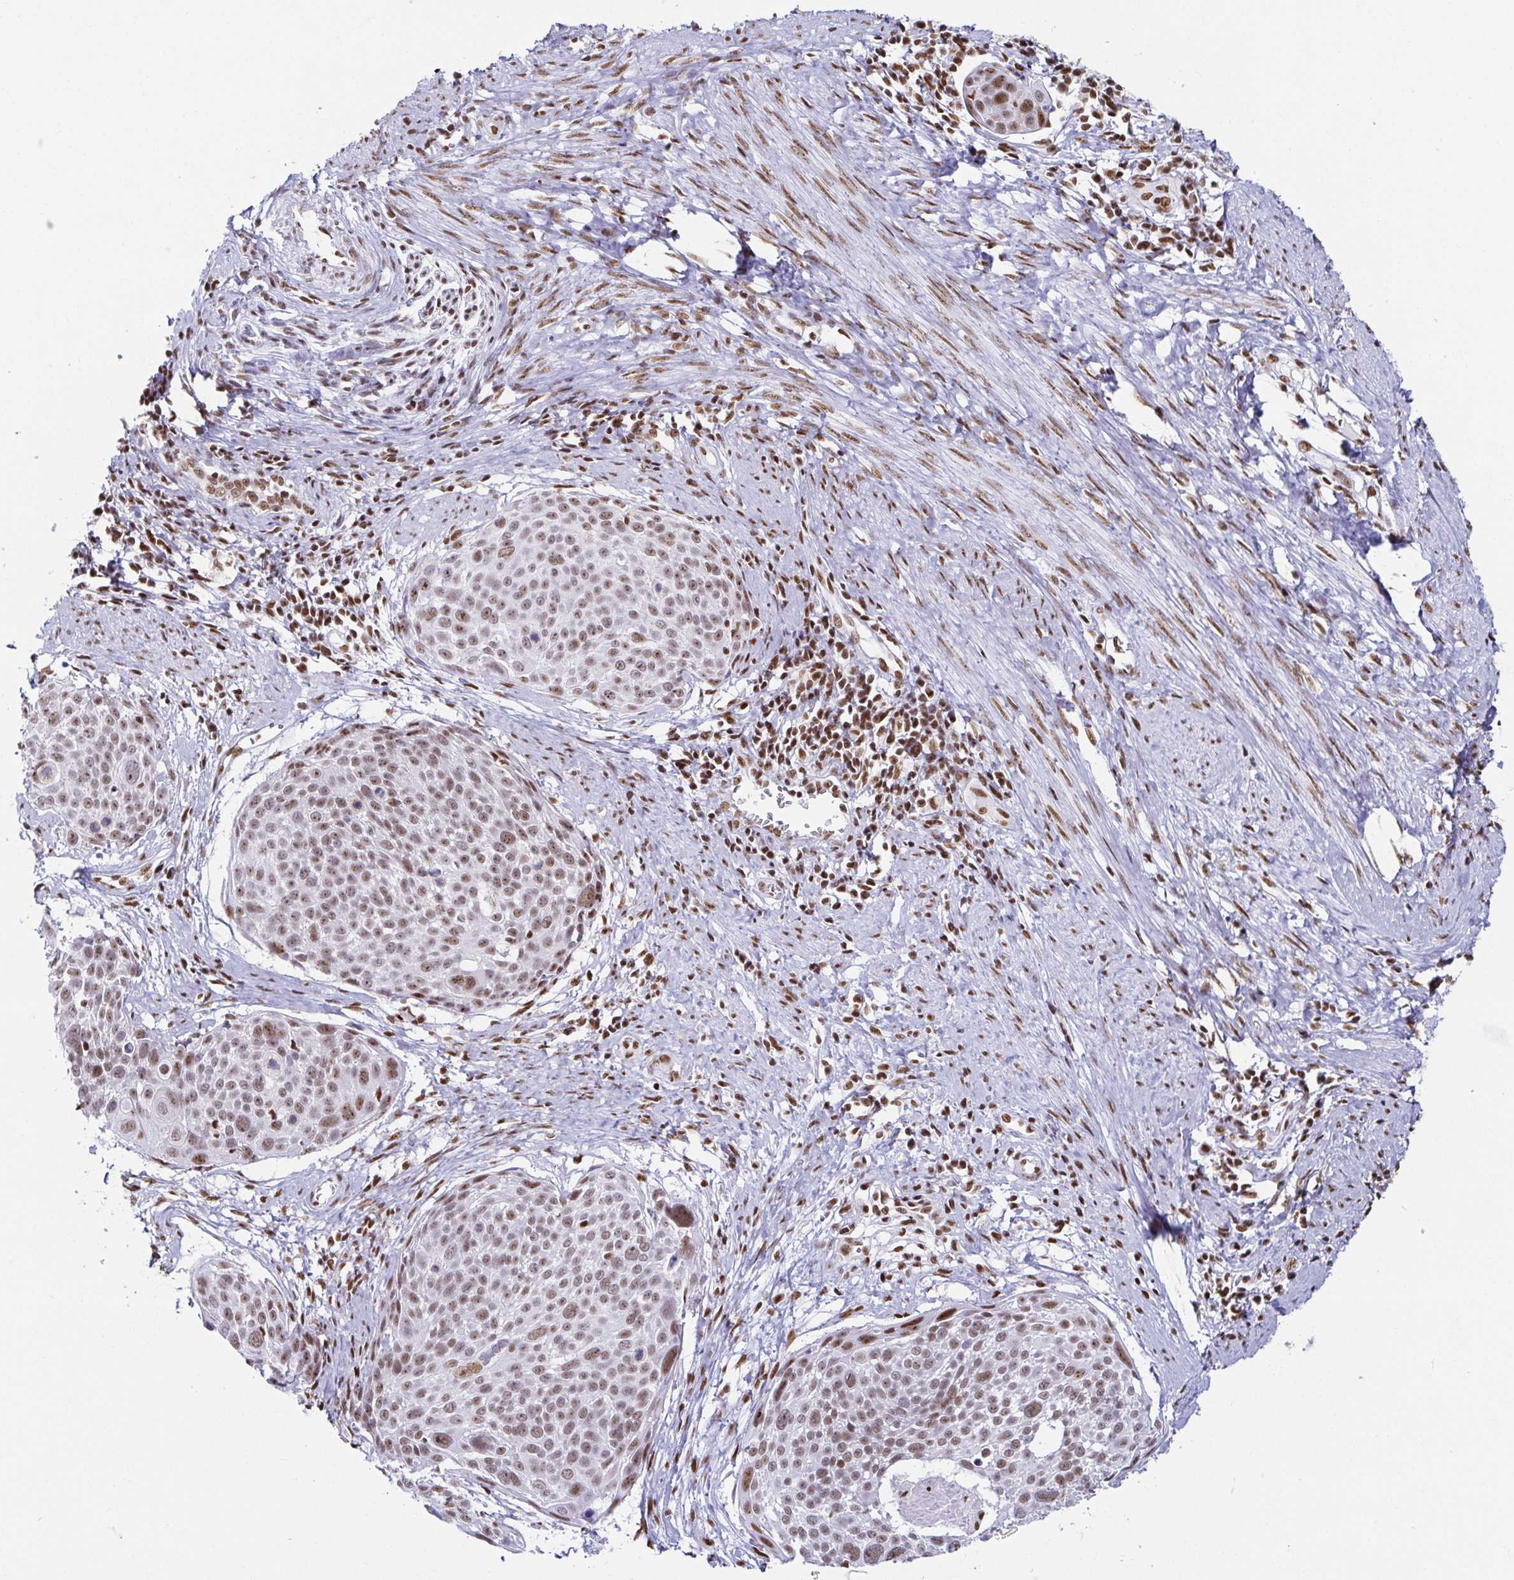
{"staining": {"intensity": "weak", "quantity": ">75%", "location": "nuclear"}, "tissue": "cervical cancer", "cell_type": "Tumor cells", "image_type": "cancer", "snomed": [{"axis": "morphology", "description": "Squamous cell carcinoma, NOS"}, {"axis": "topography", "description": "Cervix"}], "caption": "The immunohistochemical stain shows weak nuclear staining in tumor cells of cervical squamous cell carcinoma tissue.", "gene": "EWSR1", "patient": {"sex": "female", "age": 39}}